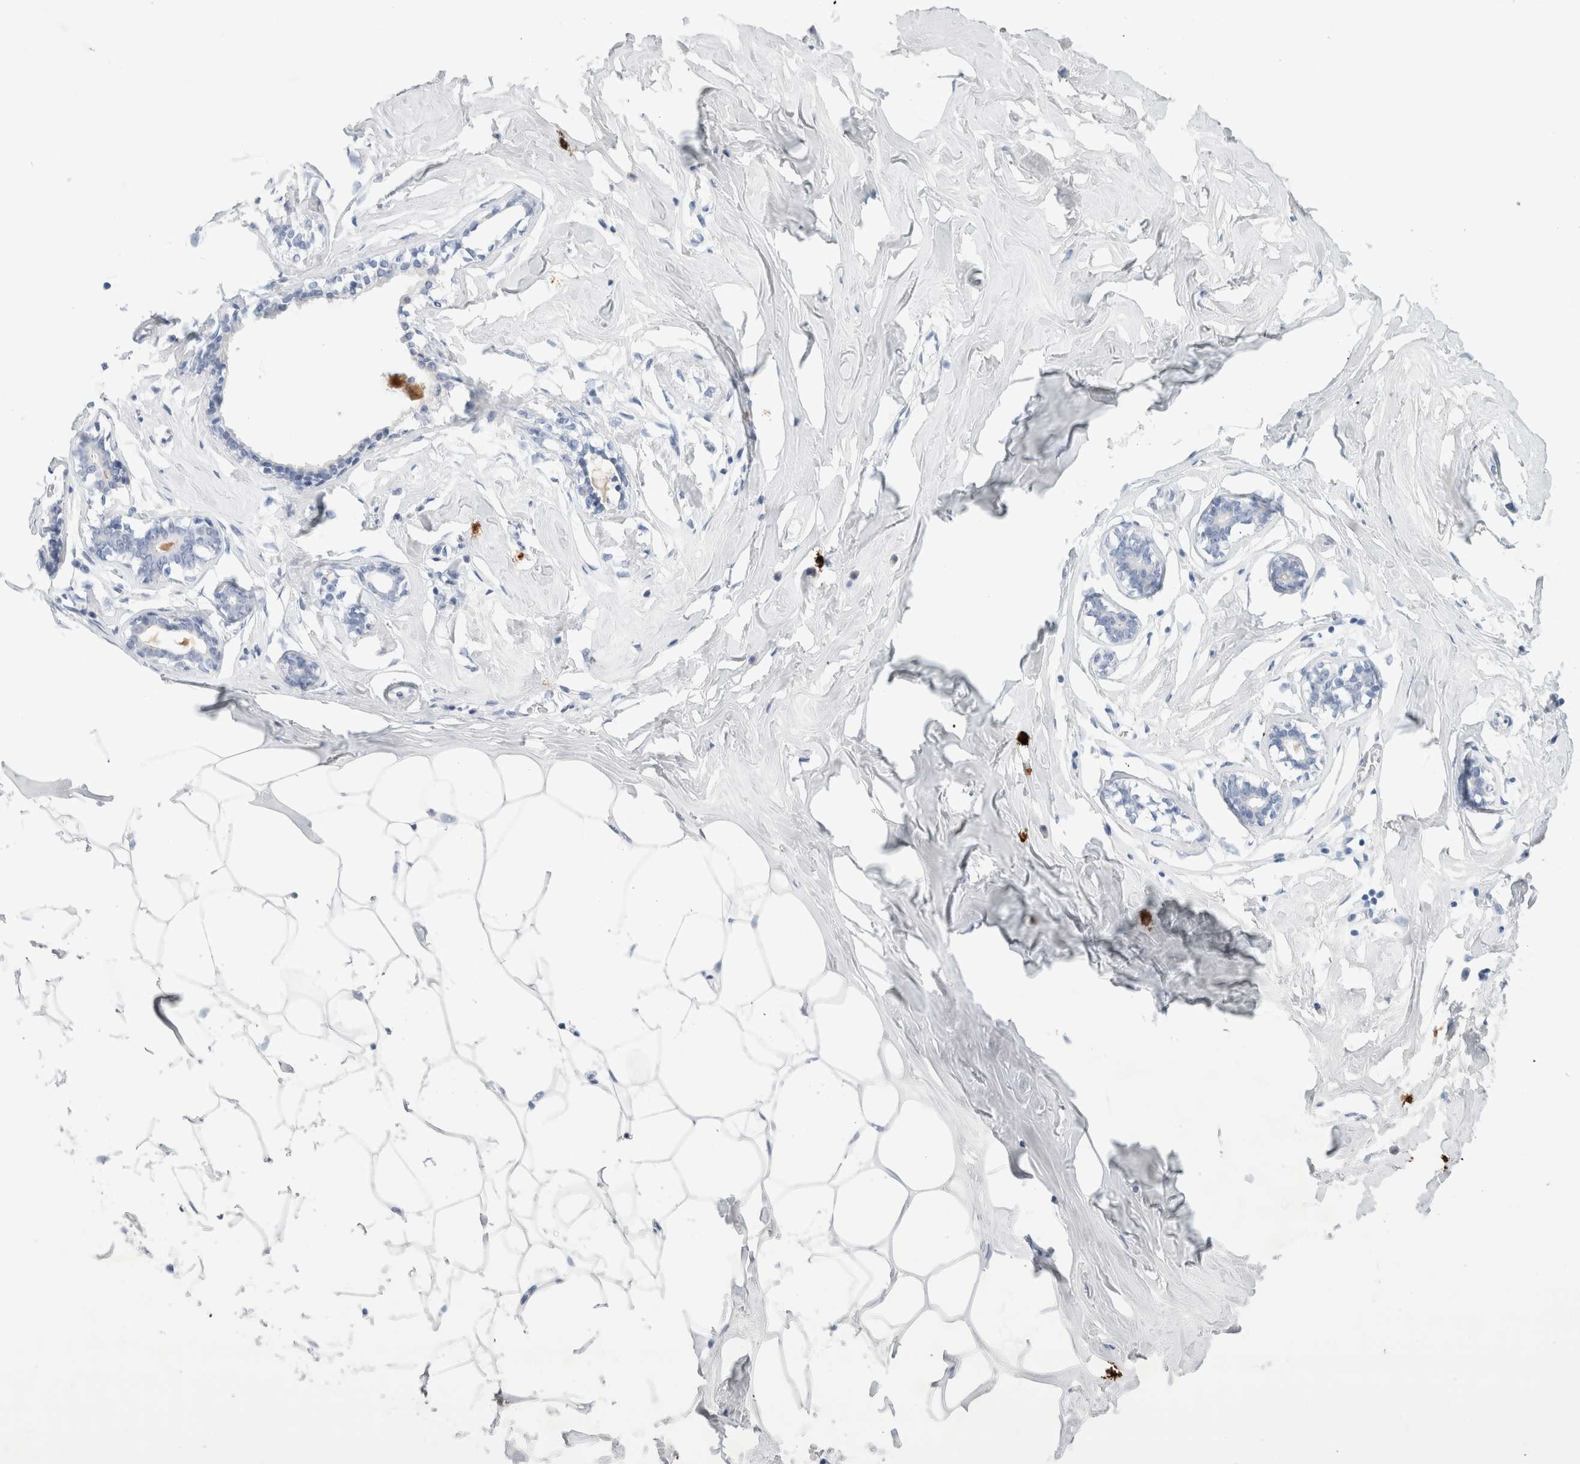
{"staining": {"intensity": "negative", "quantity": "none", "location": "none"}, "tissue": "adipose tissue", "cell_type": "Adipocytes", "image_type": "normal", "snomed": [{"axis": "morphology", "description": "Normal tissue, NOS"}, {"axis": "morphology", "description": "Fibrosis, NOS"}, {"axis": "topography", "description": "Breast"}, {"axis": "topography", "description": "Adipose tissue"}], "caption": "A high-resolution image shows immunohistochemistry staining of benign adipose tissue, which reveals no significant positivity in adipocytes. (DAB immunohistochemistry (IHC) with hematoxylin counter stain).", "gene": "SLC22A12", "patient": {"sex": "female", "age": 39}}